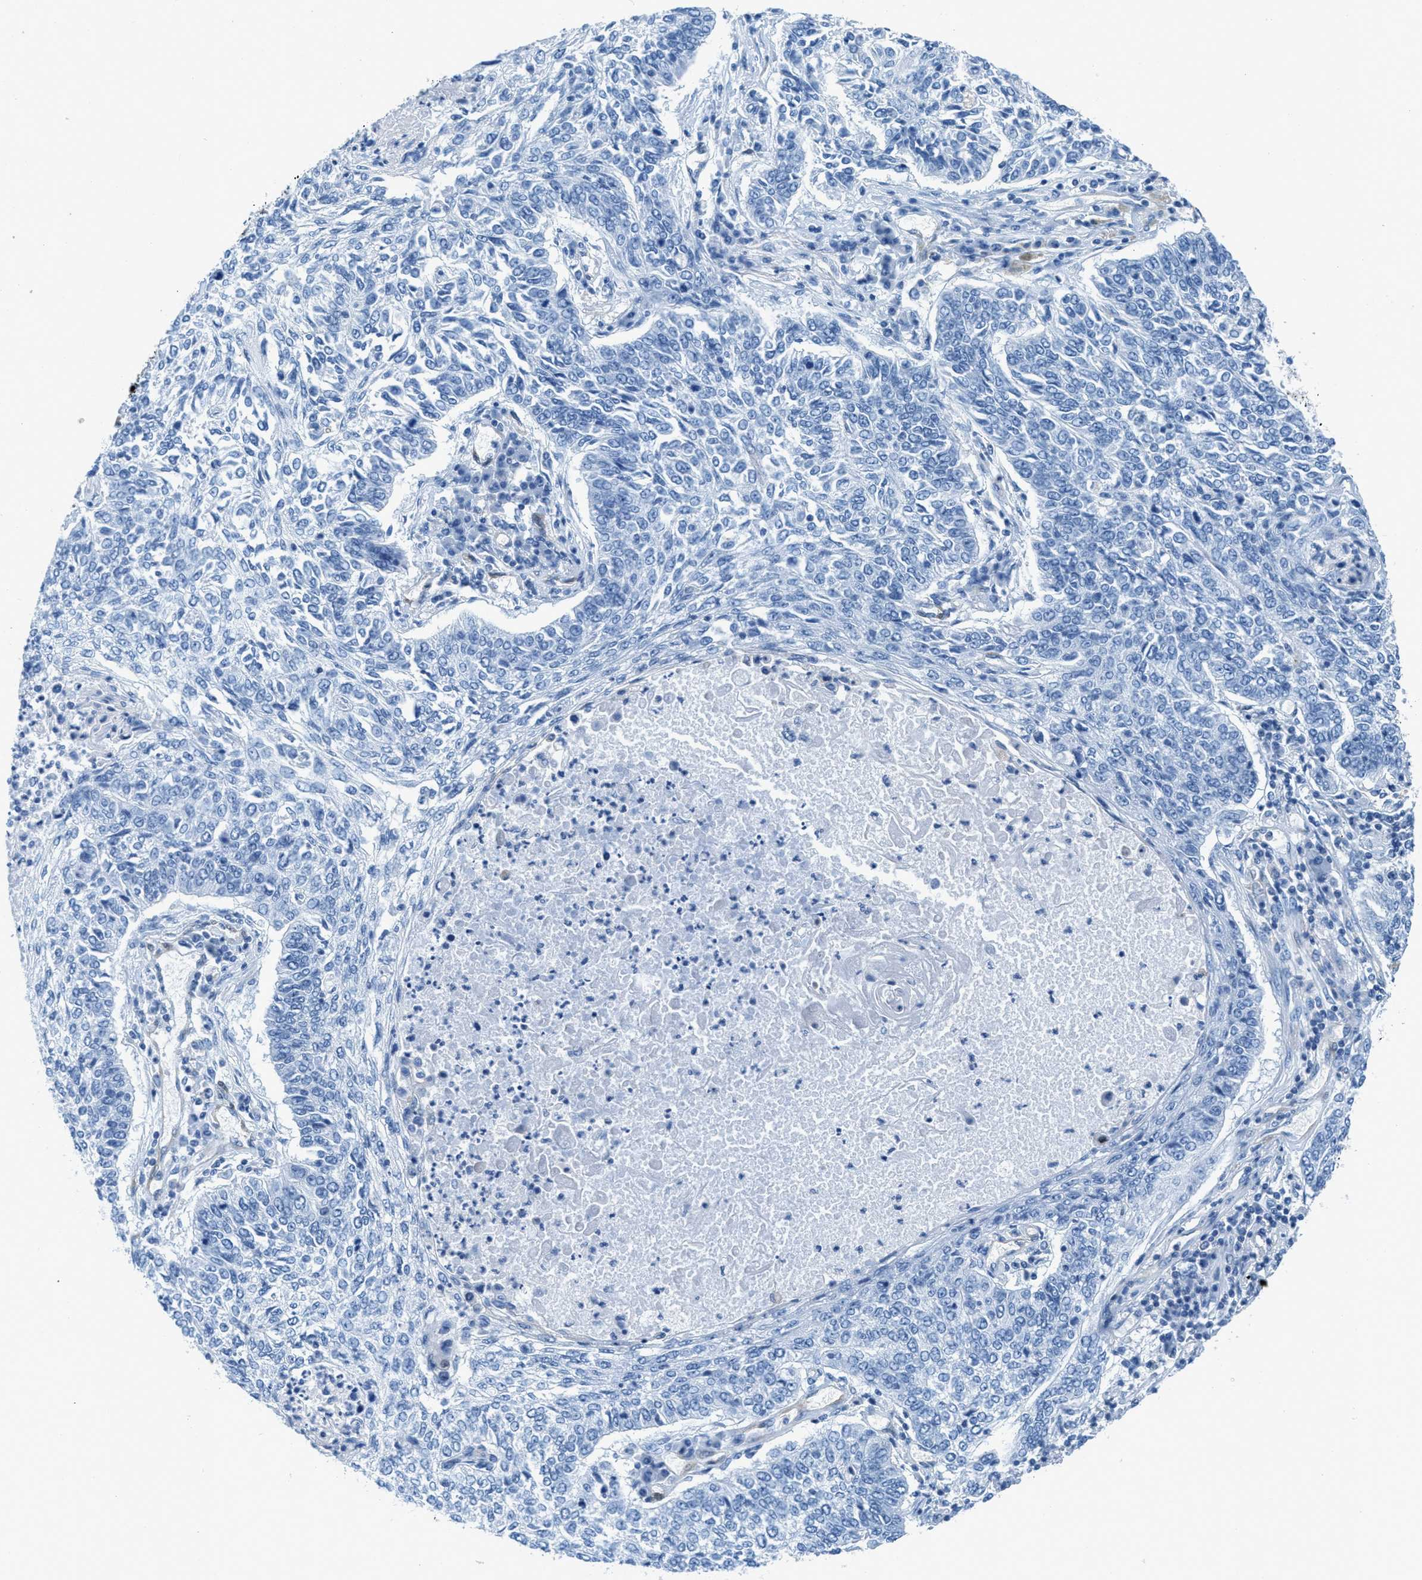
{"staining": {"intensity": "negative", "quantity": "none", "location": "none"}, "tissue": "lung cancer", "cell_type": "Tumor cells", "image_type": "cancer", "snomed": [{"axis": "morphology", "description": "Normal tissue, NOS"}, {"axis": "morphology", "description": "Squamous cell carcinoma, NOS"}, {"axis": "topography", "description": "Cartilage tissue"}, {"axis": "topography", "description": "Bronchus"}, {"axis": "topography", "description": "Lung"}], "caption": "This is a image of immunohistochemistry (IHC) staining of lung squamous cell carcinoma, which shows no expression in tumor cells.", "gene": "MAPRE2", "patient": {"sex": "female", "age": 49}}